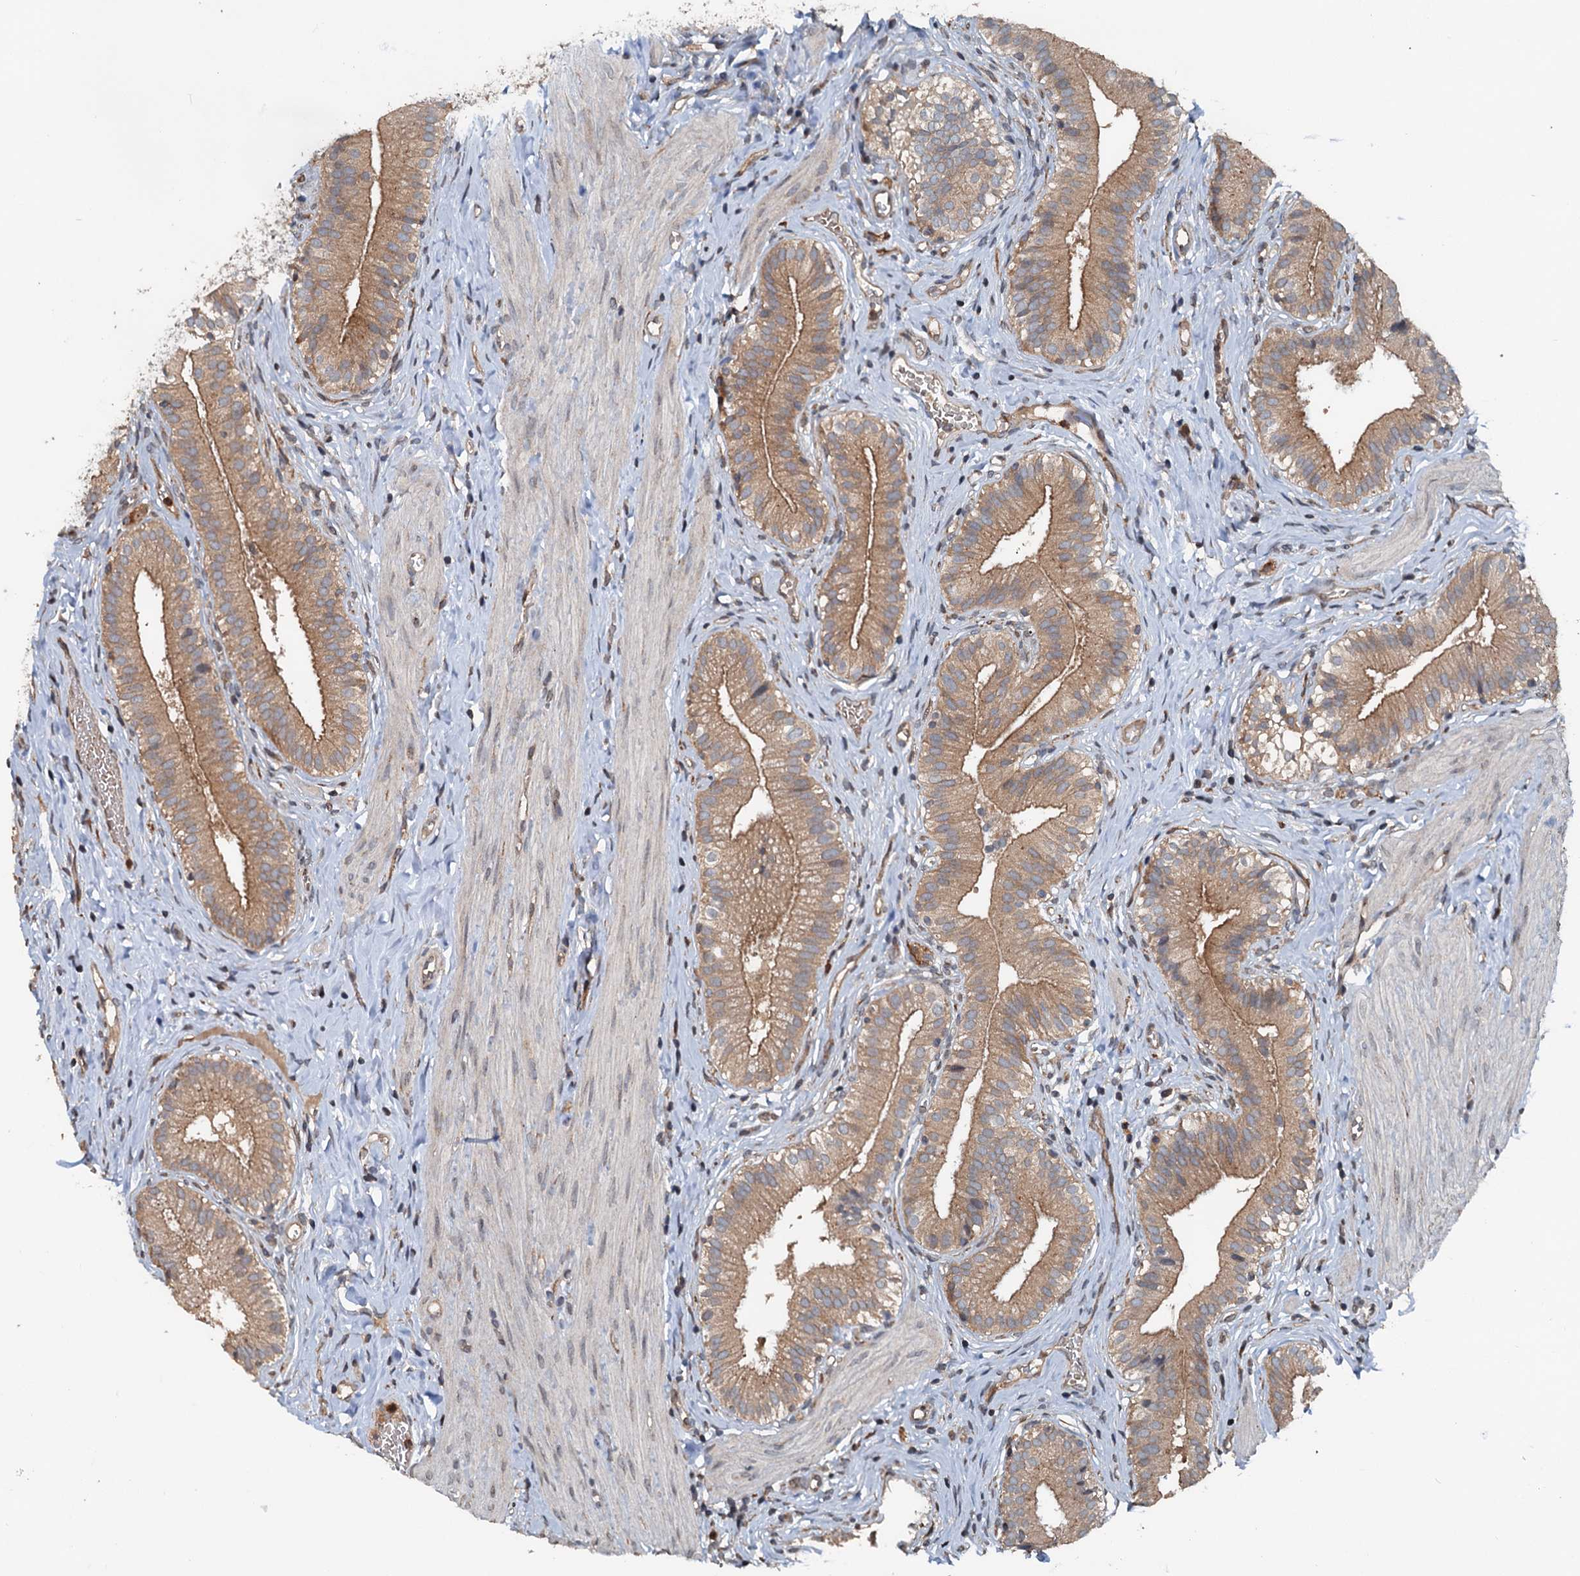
{"staining": {"intensity": "moderate", "quantity": ">75%", "location": "cytoplasmic/membranous"}, "tissue": "gallbladder", "cell_type": "Glandular cells", "image_type": "normal", "snomed": [{"axis": "morphology", "description": "Normal tissue, NOS"}, {"axis": "topography", "description": "Gallbladder"}], "caption": "Immunohistochemistry micrograph of unremarkable gallbladder: human gallbladder stained using immunohistochemistry (IHC) reveals medium levels of moderate protein expression localized specifically in the cytoplasmic/membranous of glandular cells, appearing as a cytoplasmic/membranous brown color.", "gene": "N4BP2L2", "patient": {"sex": "female", "age": 47}}